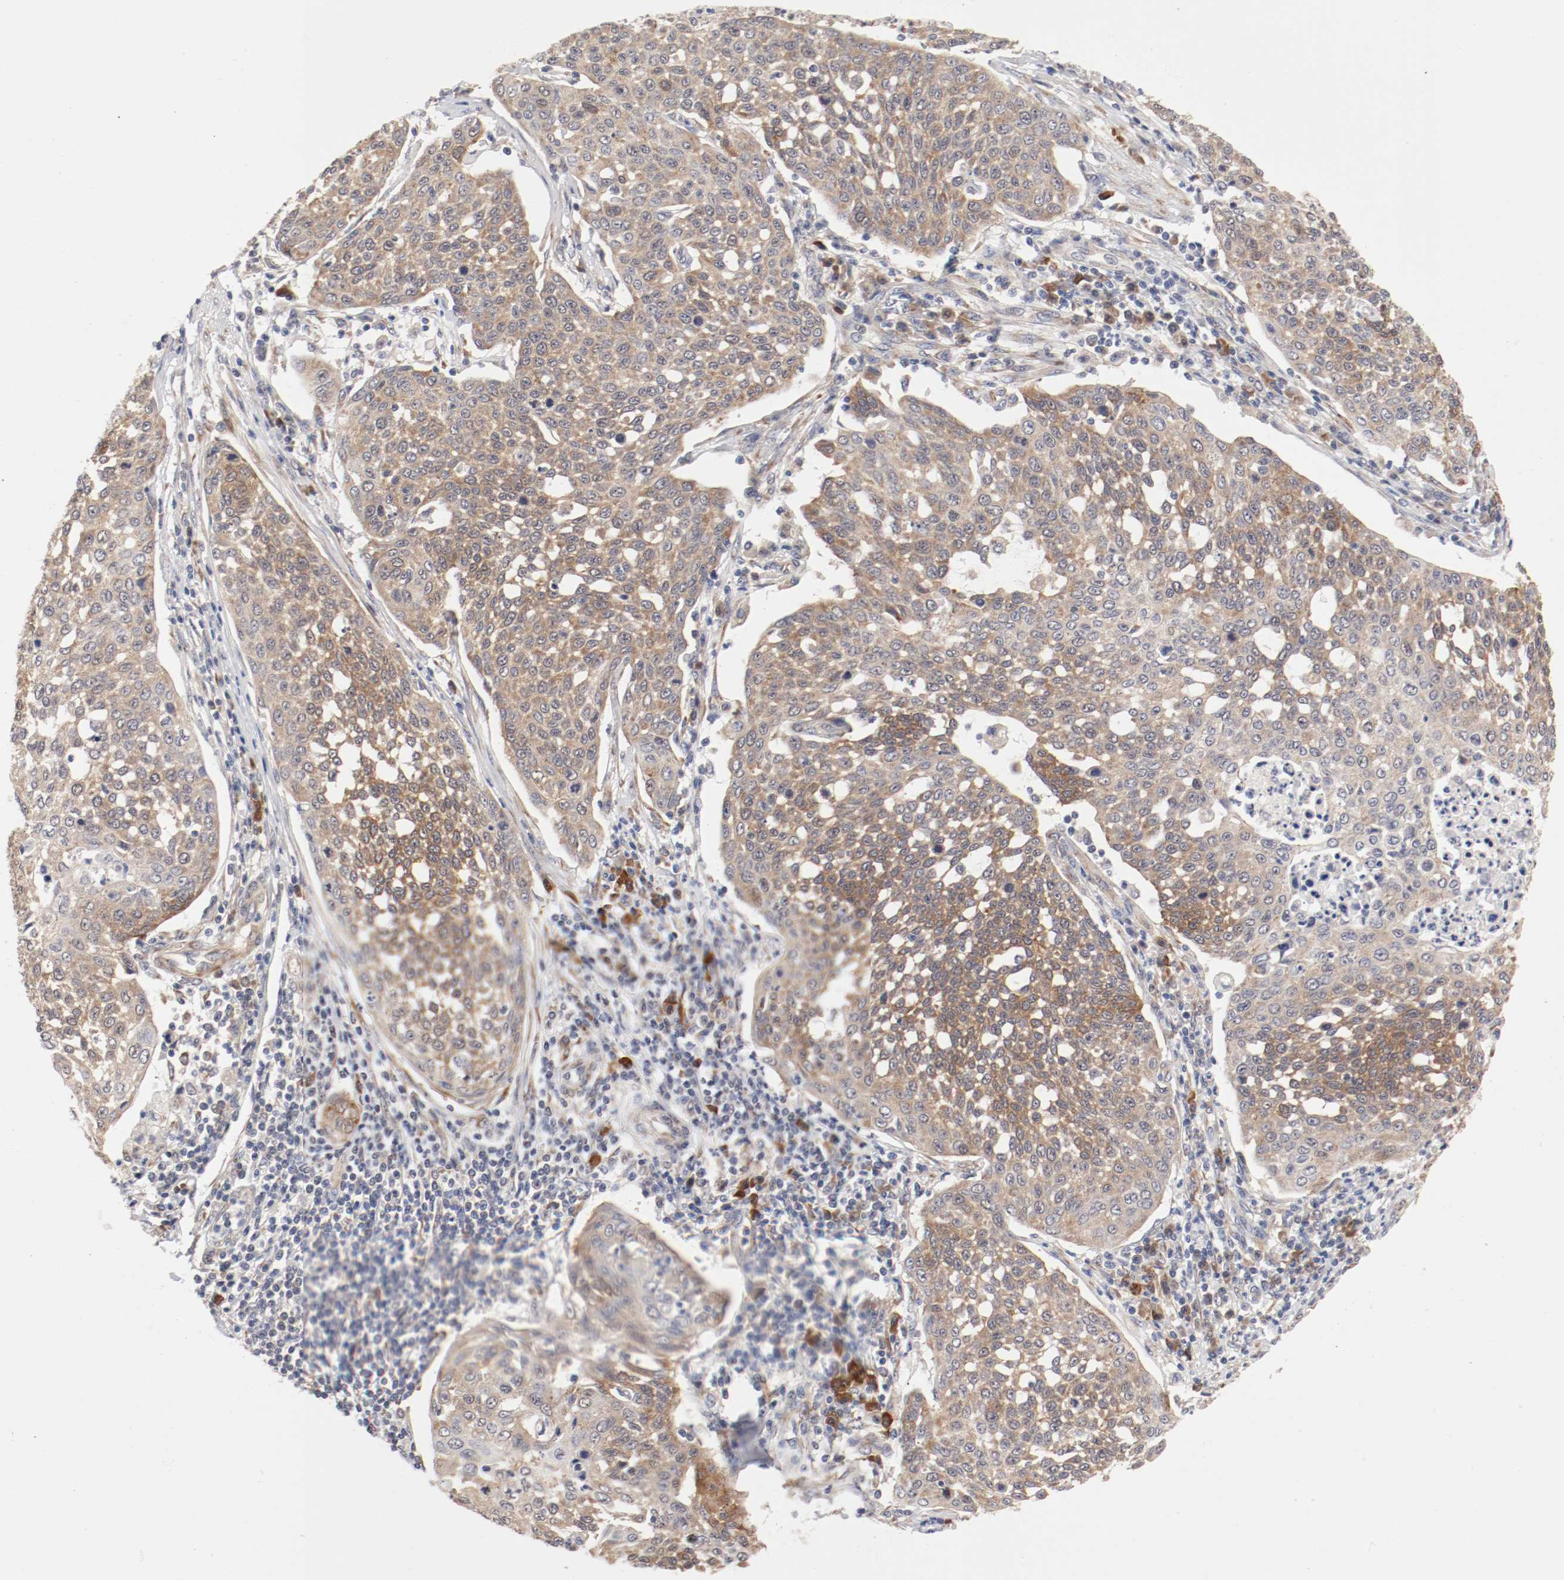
{"staining": {"intensity": "moderate", "quantity": ">75%", "location": "cytoplasmic/membranous"}, "tissue": "cervical cancer", "cell_type": "Tumor cells", "image_type": "cancer", "snomed": [{"axis": "morphology", "description": "Squamous cell carcinoma, NOS"}, {"axis": "topography", "description": "Cervix"}], "caption": "This is a micrograph of immunohistochemistry staining of cervical cancer, which shows moderate staining in the cytoplasmic/membranous of tumor cells.", "gene": "FKBP3", "patient": {"sex": "female", "age": 34}}